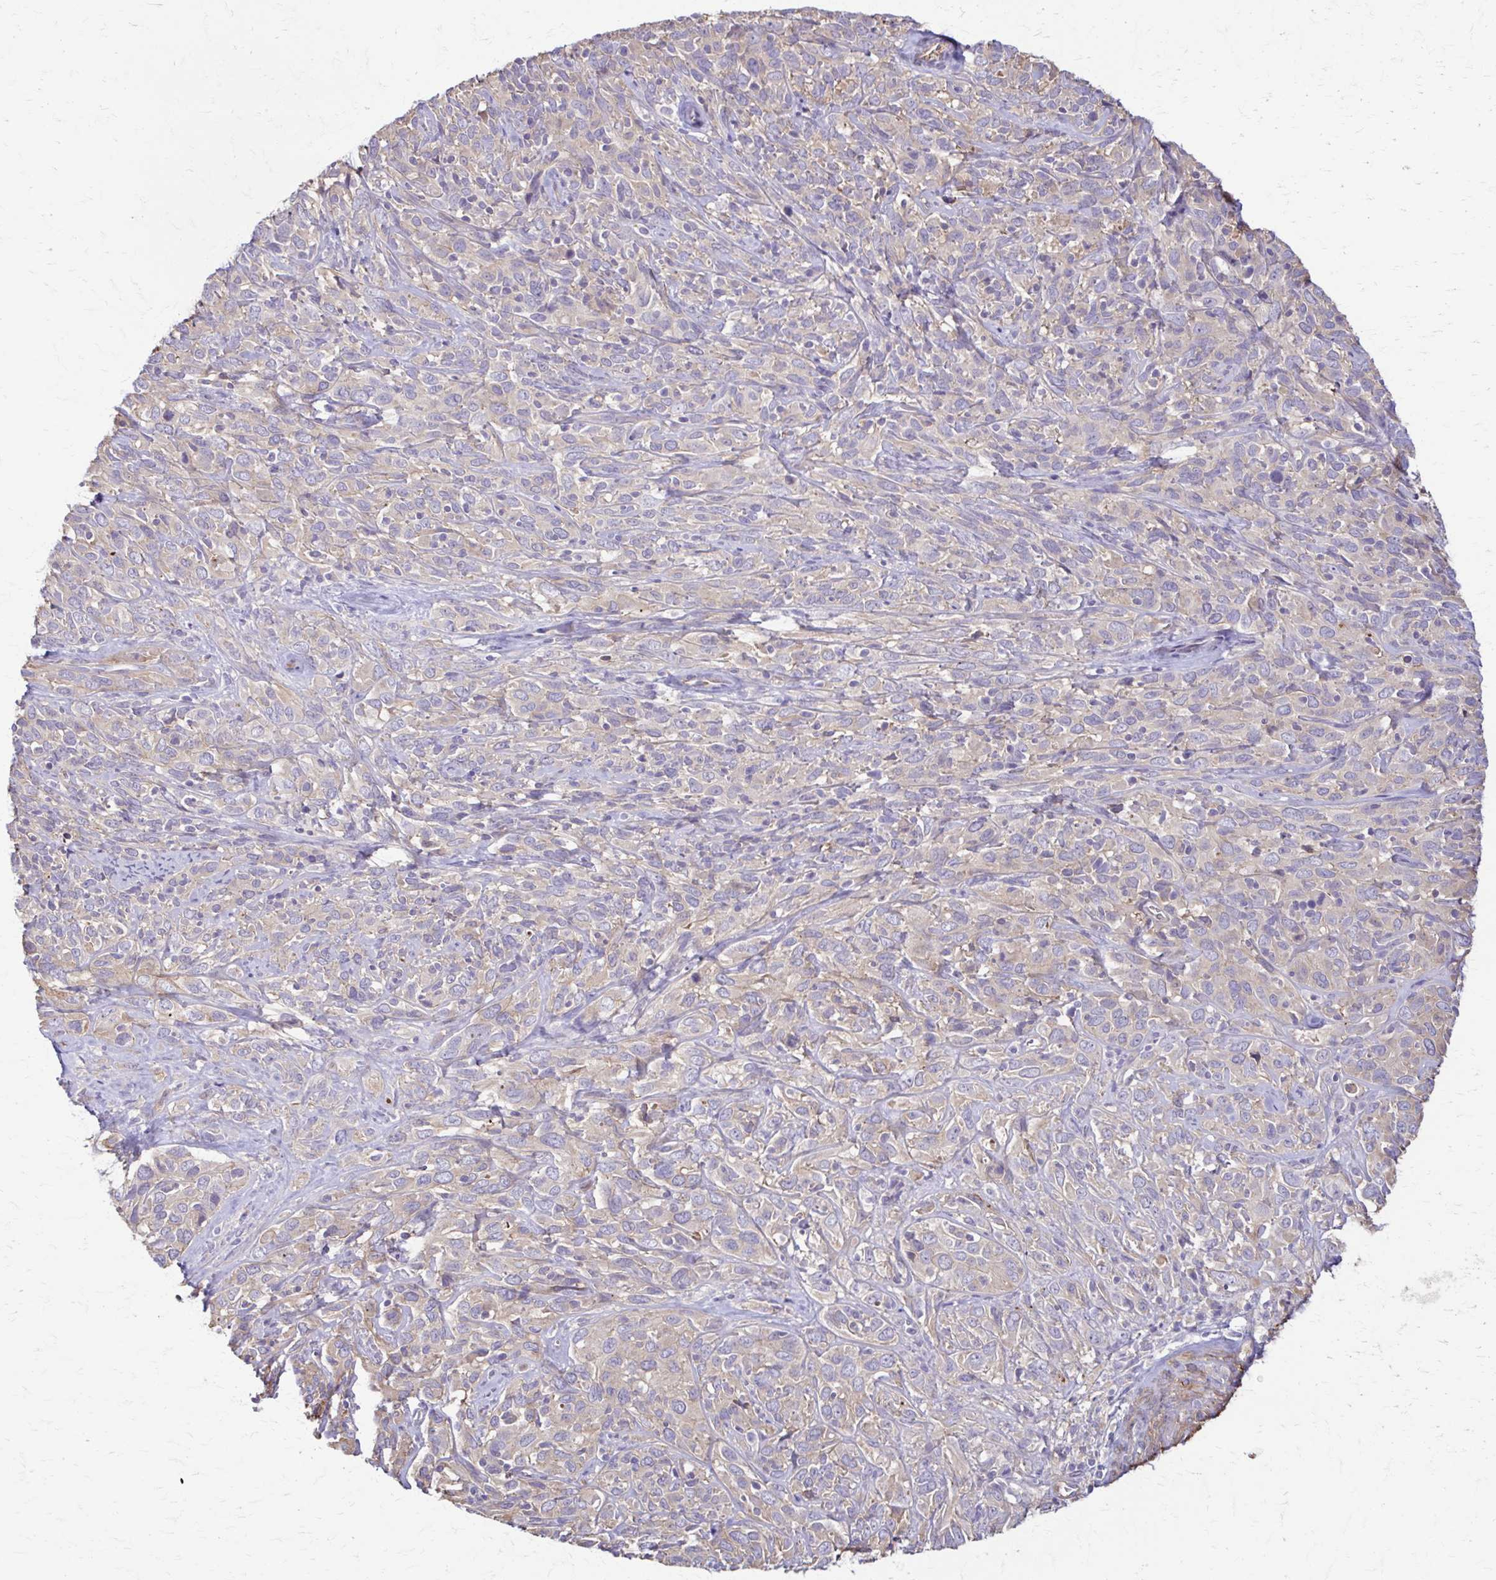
{"staining": {"intensity": "weak", "quantity": "<25%", "location": "cytoplasmic/membranous"}, "tissue": "cervical cancer", "cell_type": "Tumor cells", "image_type": "cancer", "snomed": [{"axis": "morphology", "description": "Normal tissue, NOS"}, {"axis": "morphology", "description": "Squamous cell carcinoma, NOS"}, {"axis": "topography", "description": "Cervix"}], "caption": "Tumor cells are negative for brown protein staining in cervical squamous cell carcinoma. (IHC, brightfield microscopy, high magnification).", "gene": "DSP", "patient": {"sex": "female", "age": 51}}